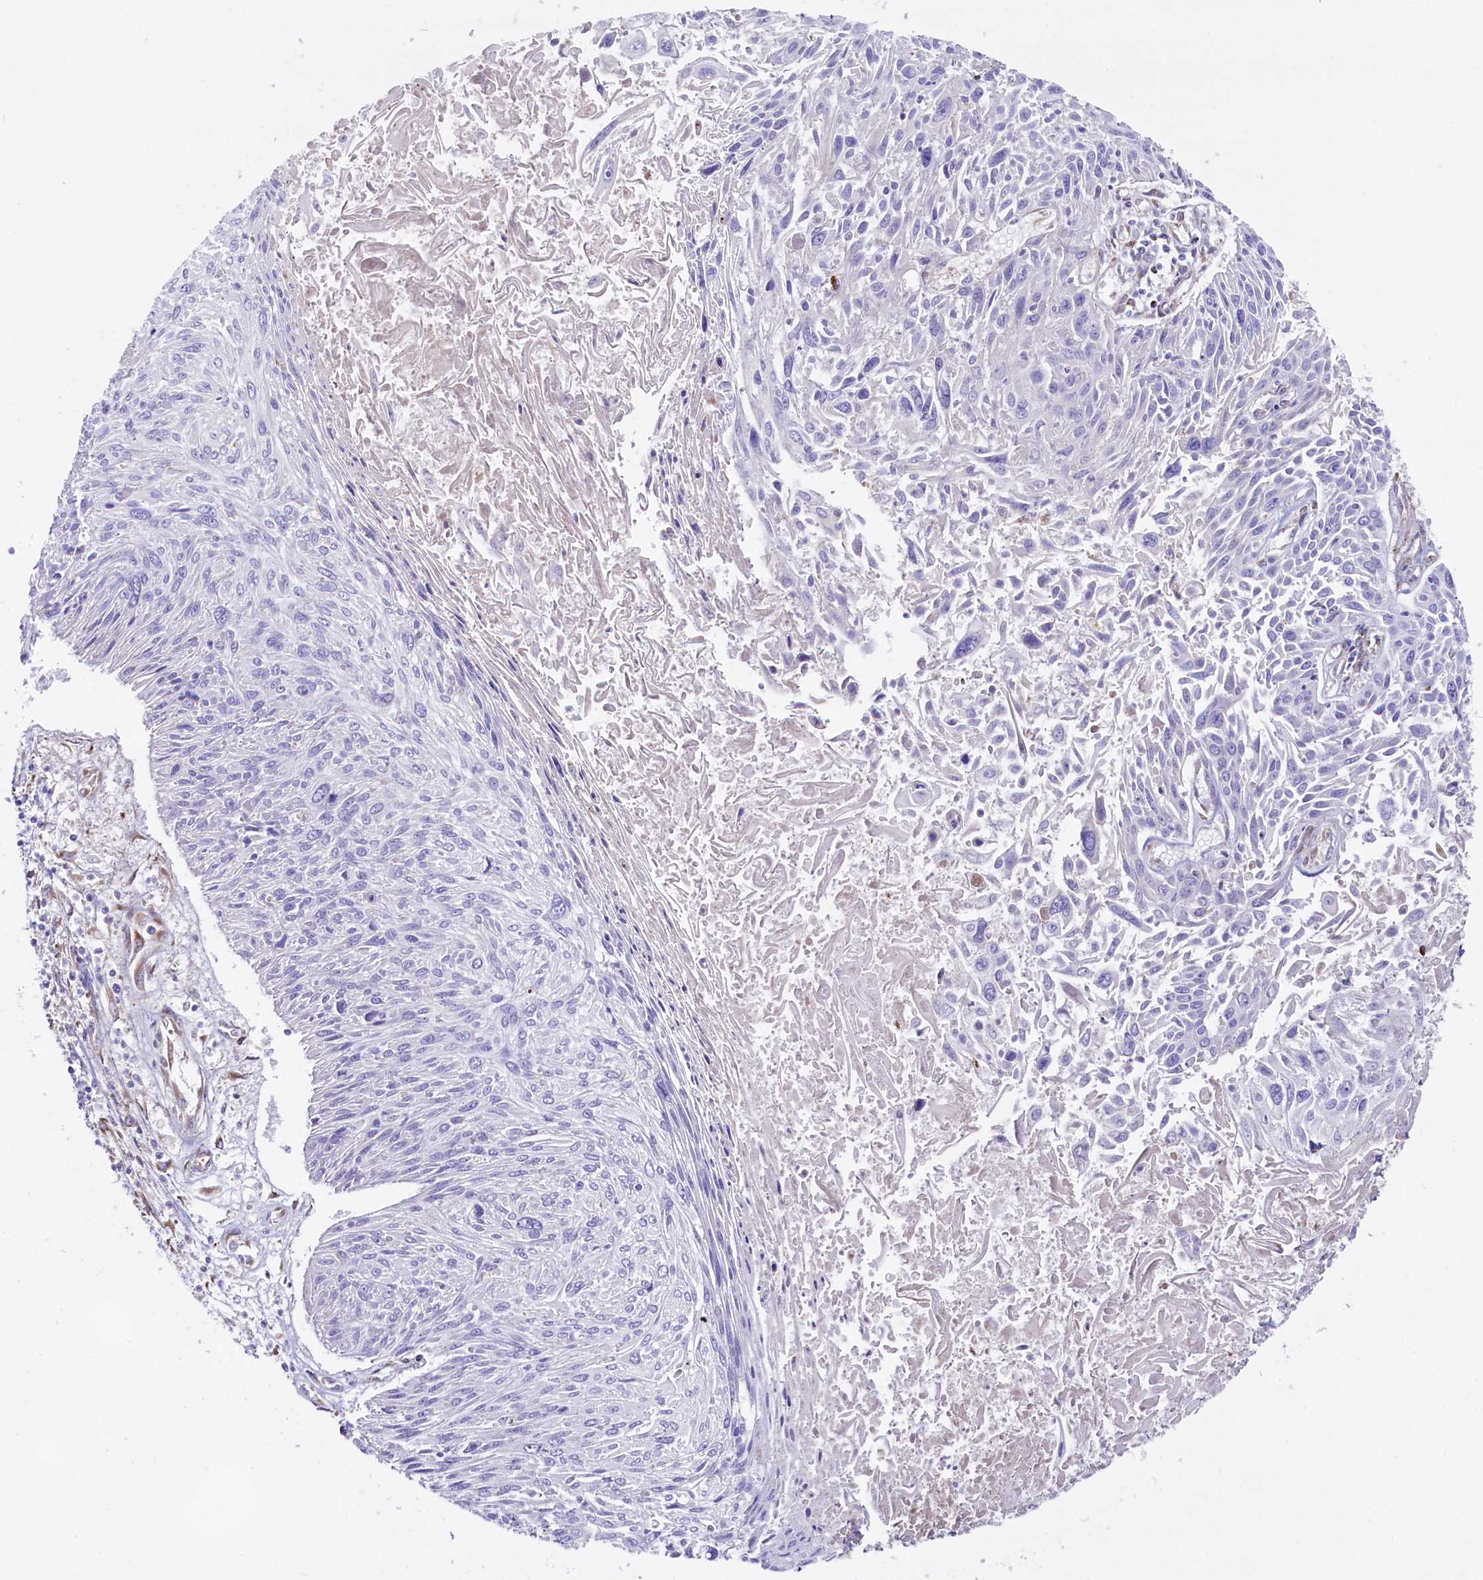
{"staining": {"intensity": "negative", "quantity": "none", "location": "none"}, "tissue": "cervical cancer", "cell_type": "Tumor cells", "image_type": "cancer", "snomed": [{"axis": "morphology", "description": "Squamous cell carcinoma, NOS"}, {"axis": "topography", "description": "Cervix"}], "caption": "Immunohistochemistry (IHC) micrograph of neoplastic tissue: human squamous cell carcinoma (cervical) stained with DAB (3,3'-diaminobenzidine) displays no significant protein expression in tumor cells.", "gene": "GPR108", "patient": {"sex": "female", "age": 51}}